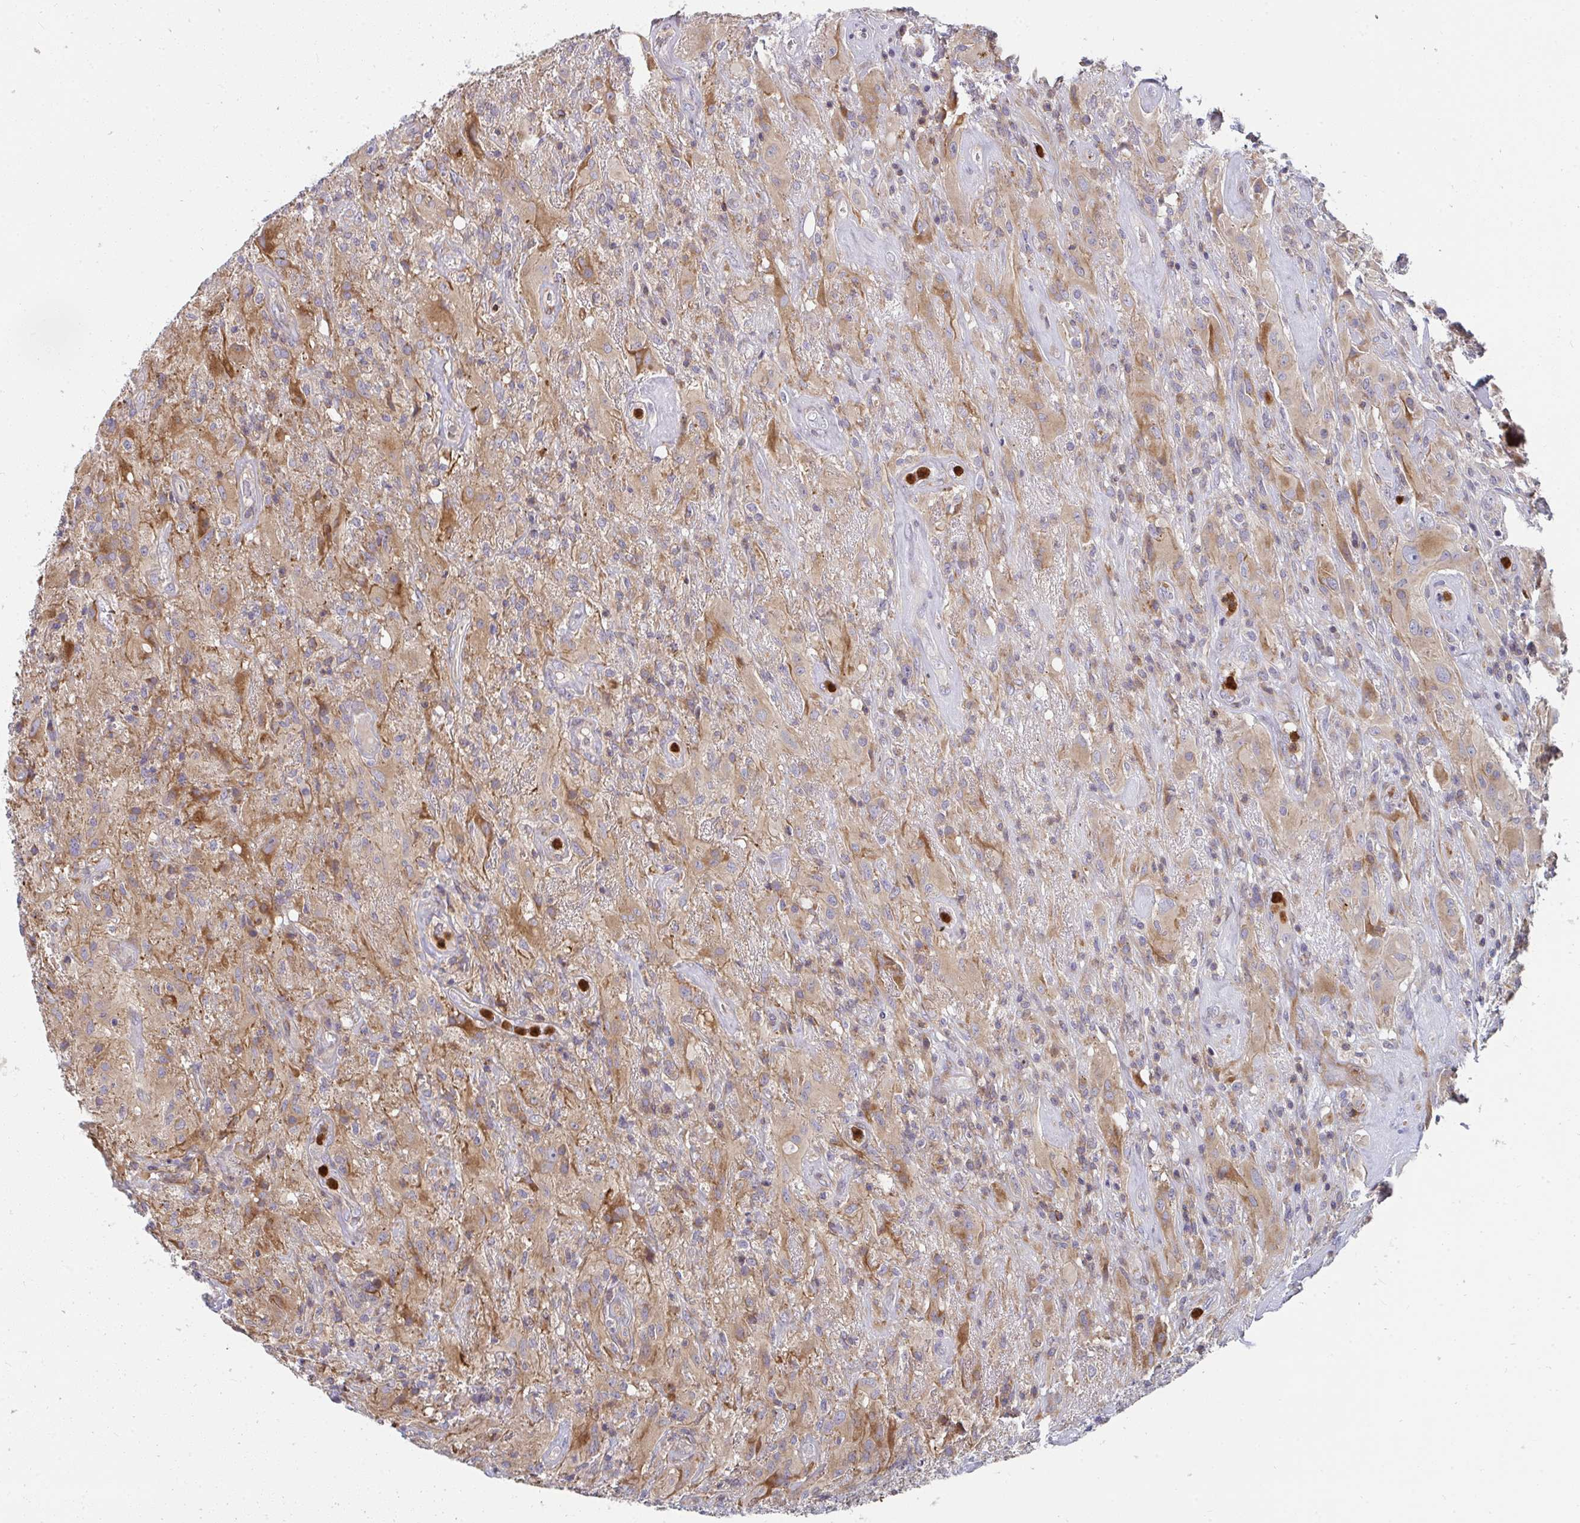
{"staining": {"intensity": "moderate", "quantity": "25%-75%", "location": "cytoplasmic/membranous"}, "tissue": "glioma", "cell_type": "Tumor cells", "image_type": "cancer", "snomed": [{"axis": "morphology", "description": "Glioma, malignant, High grade"}, {"axis": "topography", "description": "Brain"}], "caption": "Immunohistochemical staining of glioma displays medium levels of moderate cytoplasmic/membranous protein positivity in about 25%-75% of tumor cells. (DAB (3,3'-diaminobenzidine) = brown stain, brightfield microscopy at high magnification).", "gene": "CSF3R", "patient": {"sex": "male", "age": 46}}